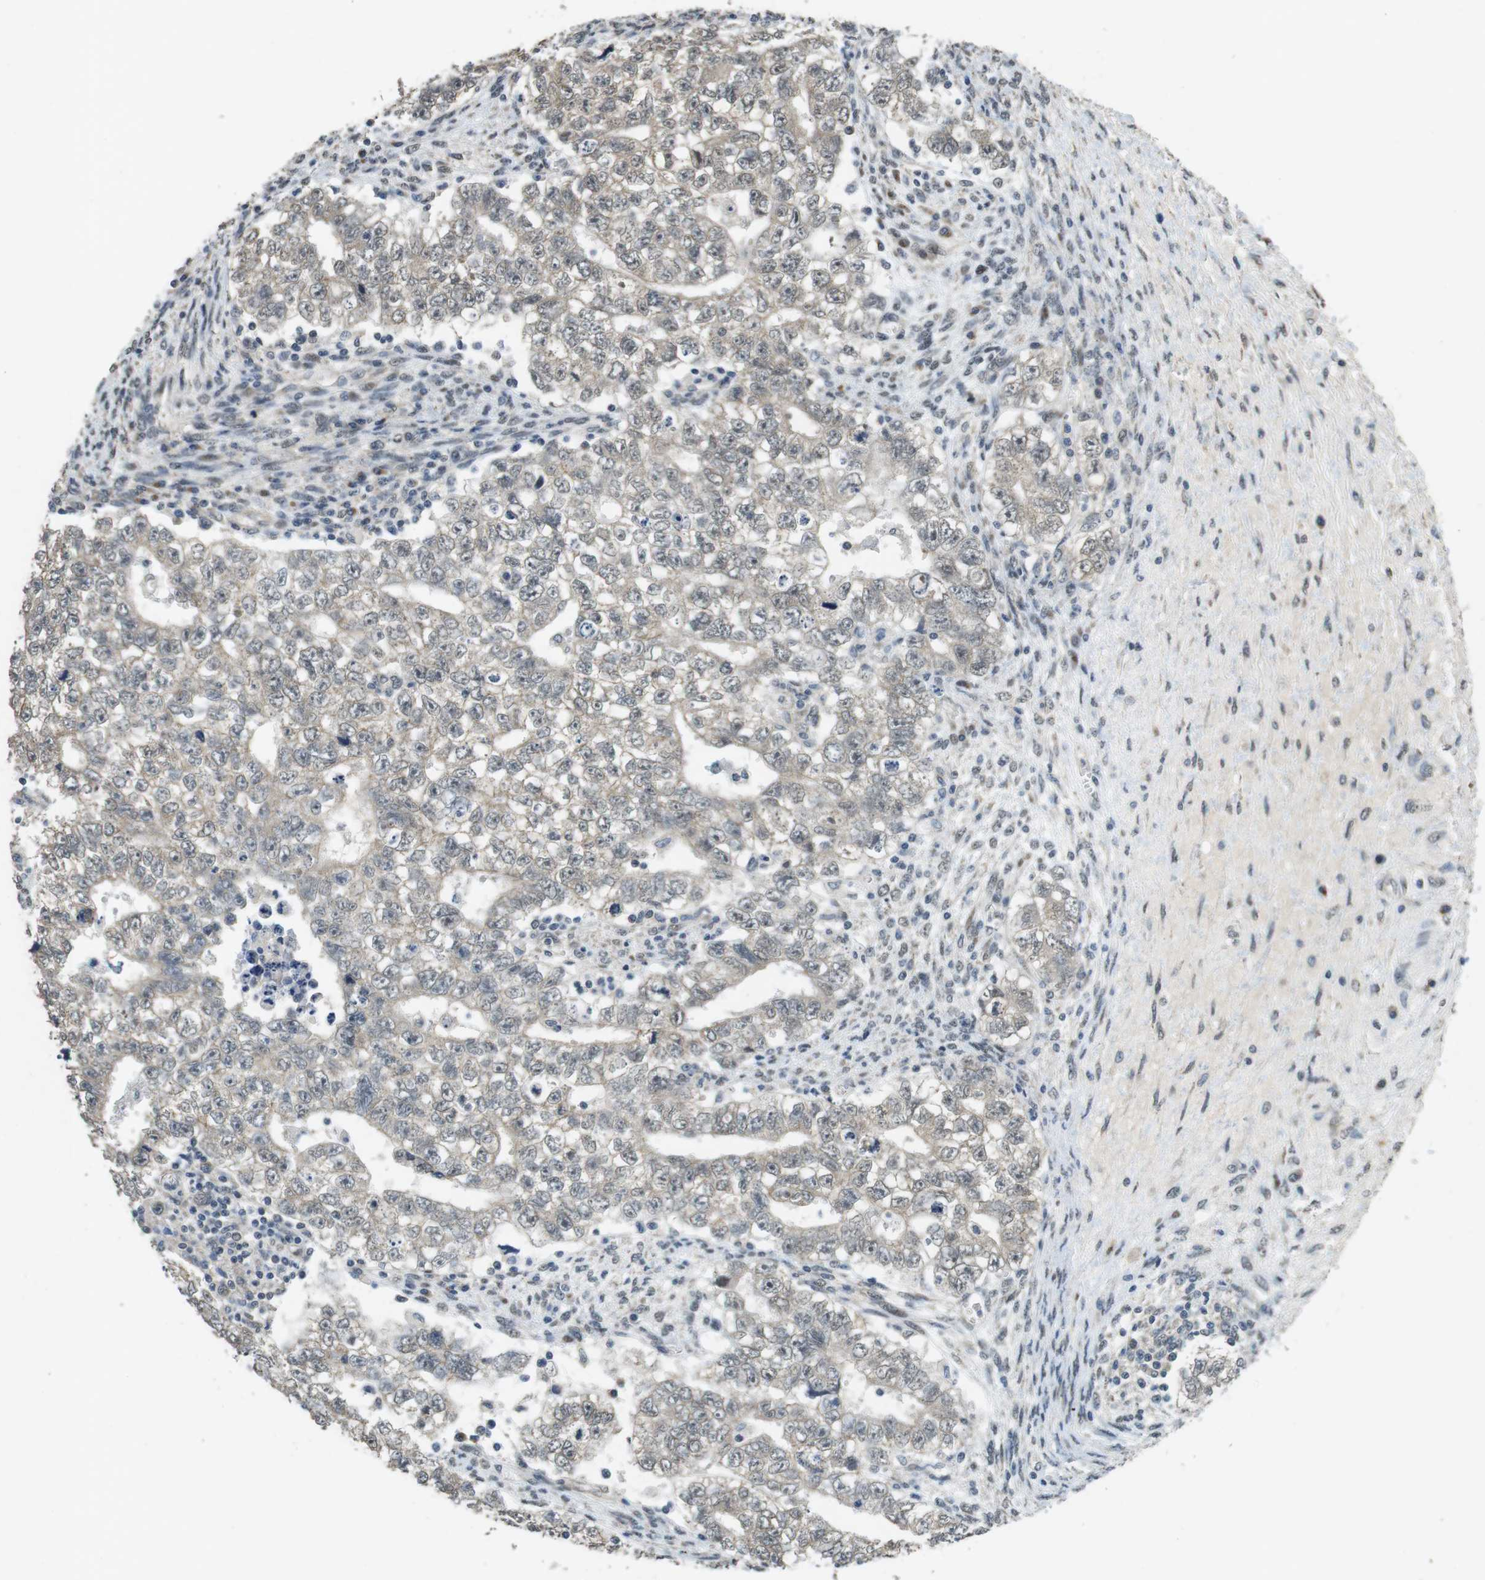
{"staining": {"intensity": "weak", "quantity": ">75%", "location": "nuclear"}, "tissue": "testis cancer", "cell_type": "Tumor cells", "image_type": "cancer", "snomed": [{"axis": "morphology", "description": "Seminoma, NOS"}, {"axis": "morphology", "description": "Carcinoma, Embryonal, NOS"}, {"axis": "topography", "description": "Testis"}], "caption": "Protein staining of testis cancer tissue reveals weak nuclear positivity in approximately >75% of tumor cells. (DAB = brown stain, brightfield microscopy at high magnification).", "gene": "CLDN7", "patient": {"sex": "male", "age": 38}}